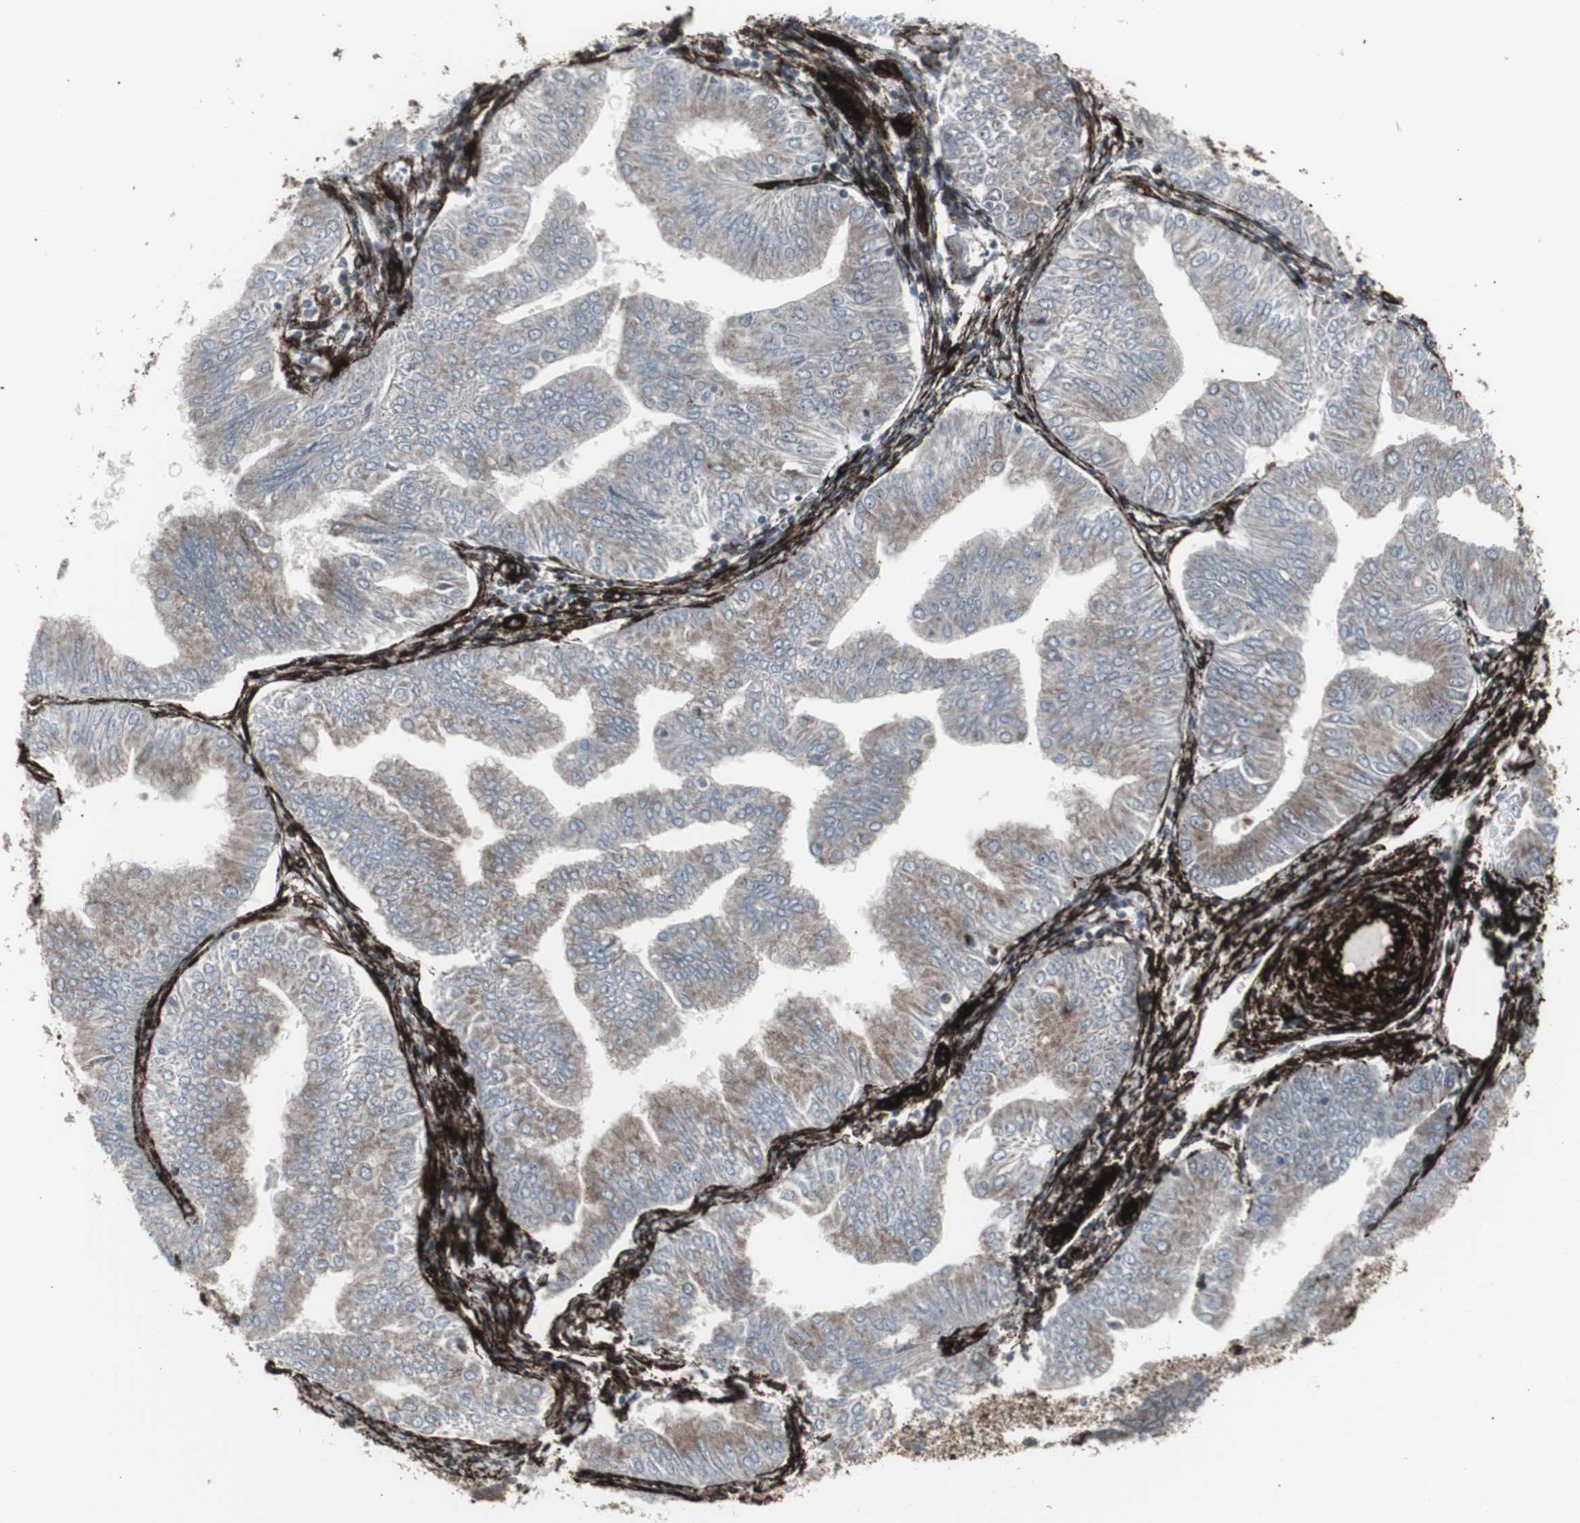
{"staining": {"intensity": "weak", "quantity": "<25%", "location": "cytoplasmic/membranous"}, "tissue": "endometrial cancer", "cell_type": "Tumor cells", "image_type": "cancer", "snomed": [{"axis": "morphology", "description": "Adenocarcinoma, NOS"}, {"axis": "topography", "description": "Endometrium"}], "caption": "Immunohistochemistry (IHC) histopathology image of neoplastic tissue: human endometrial adenocarcinoma stained with DAB demonstrates no significant protein expression in tumor cells. (Brightfield microscopy of DAB immunohistochemistry (IHC) at high magnification).", "gene": "PDGFA", "patient": {"sex": "female", "age": 53}}